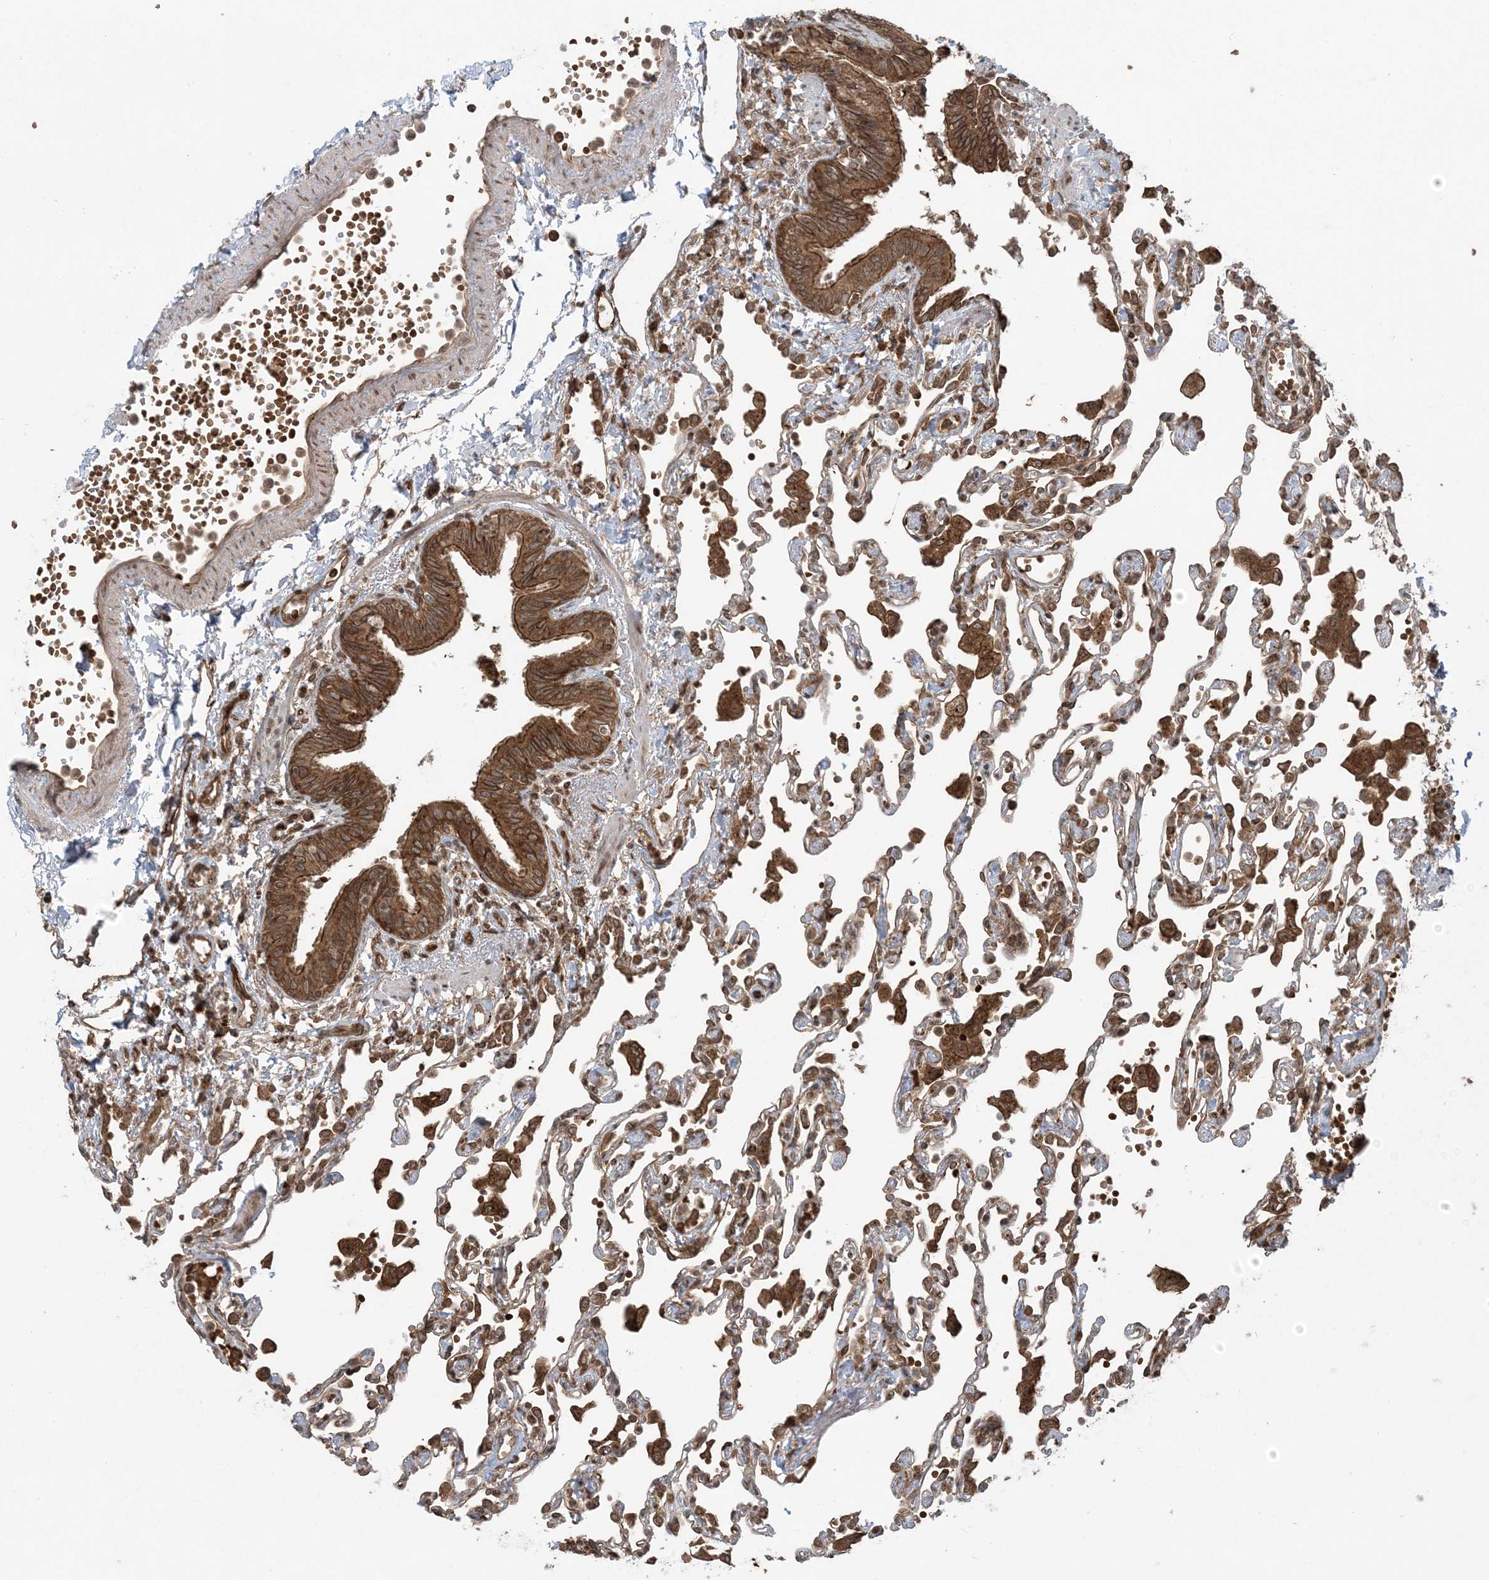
{"staining": {"intensity": "moderate", "quantity": ">75%", "location": "cytoplasmic/membranous"}, "tissue": "lung", "cell_type": "Alveolar cells", "image_type": "normal", "snomed": [{"axis": "morphology", "description": "Normal tissue, NOS"}, {"axis": "topography", "description": "Bronchus"}, {"axis": "topography", "description": "Lung"}], "caption": "DAB immunohistochemical staining of benign human lung displays moderate cytoplasmic/membranous protein staining in about >75% of alveolar cells.", "gene": "DDX19B", "patient": {"sex": "female", "age": 49}}